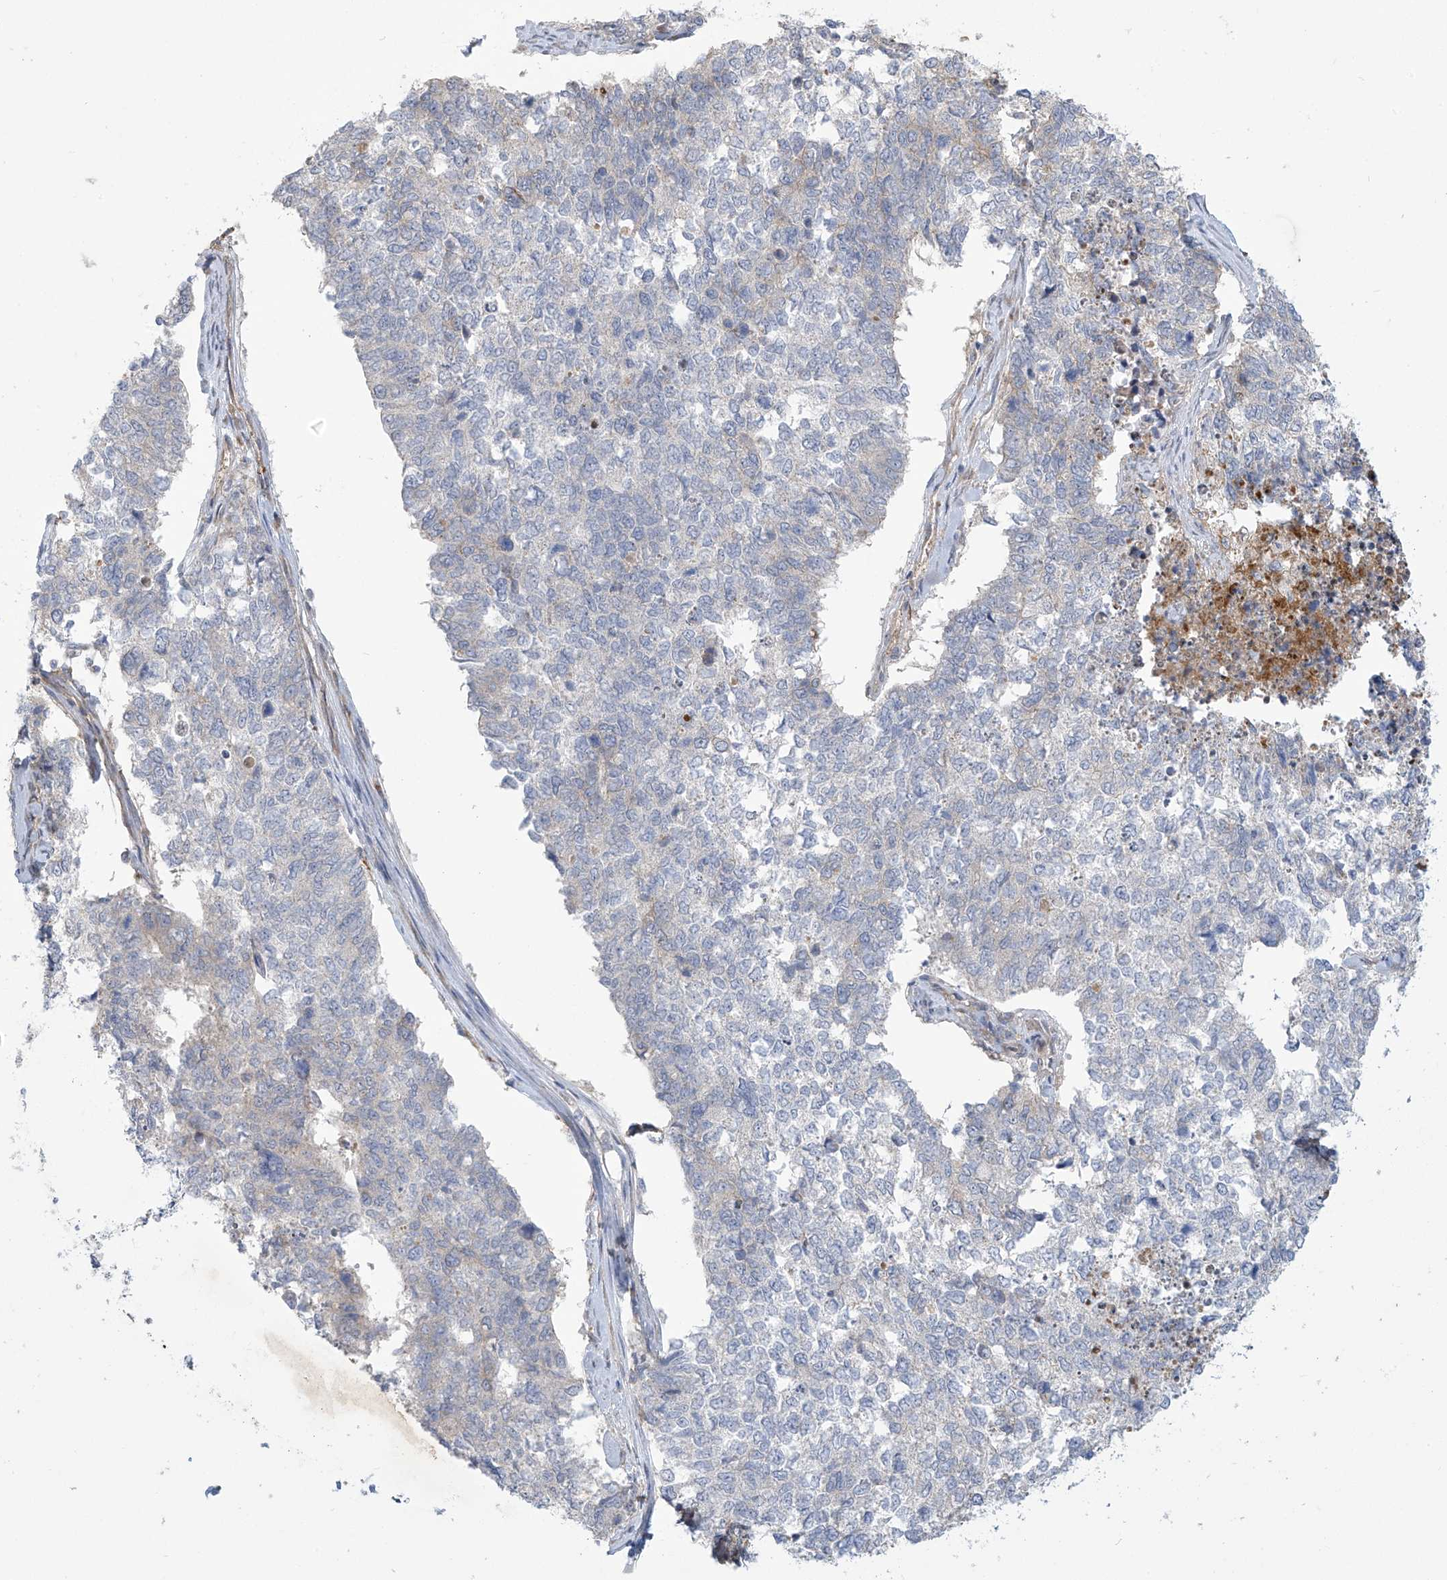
{"staining": {"intensity": "negative", "quantity": "none", "location": "none"}, "tissue": "cervical cancer", "cell_type": "Tumor cells", "image_type": "cancer", "snomed": [{"axis": "morphology", "description": "Squamous cell carcinoma, NOS"}, {"axis": "topography", "description": "Cervix"}], "caption": "Histopathology image shows no significant protein staining in tumor cells of squamous cell carcinoma (cervical).", "gene": "ADAT2", "patient": {"sex": "female", "age": 63}}